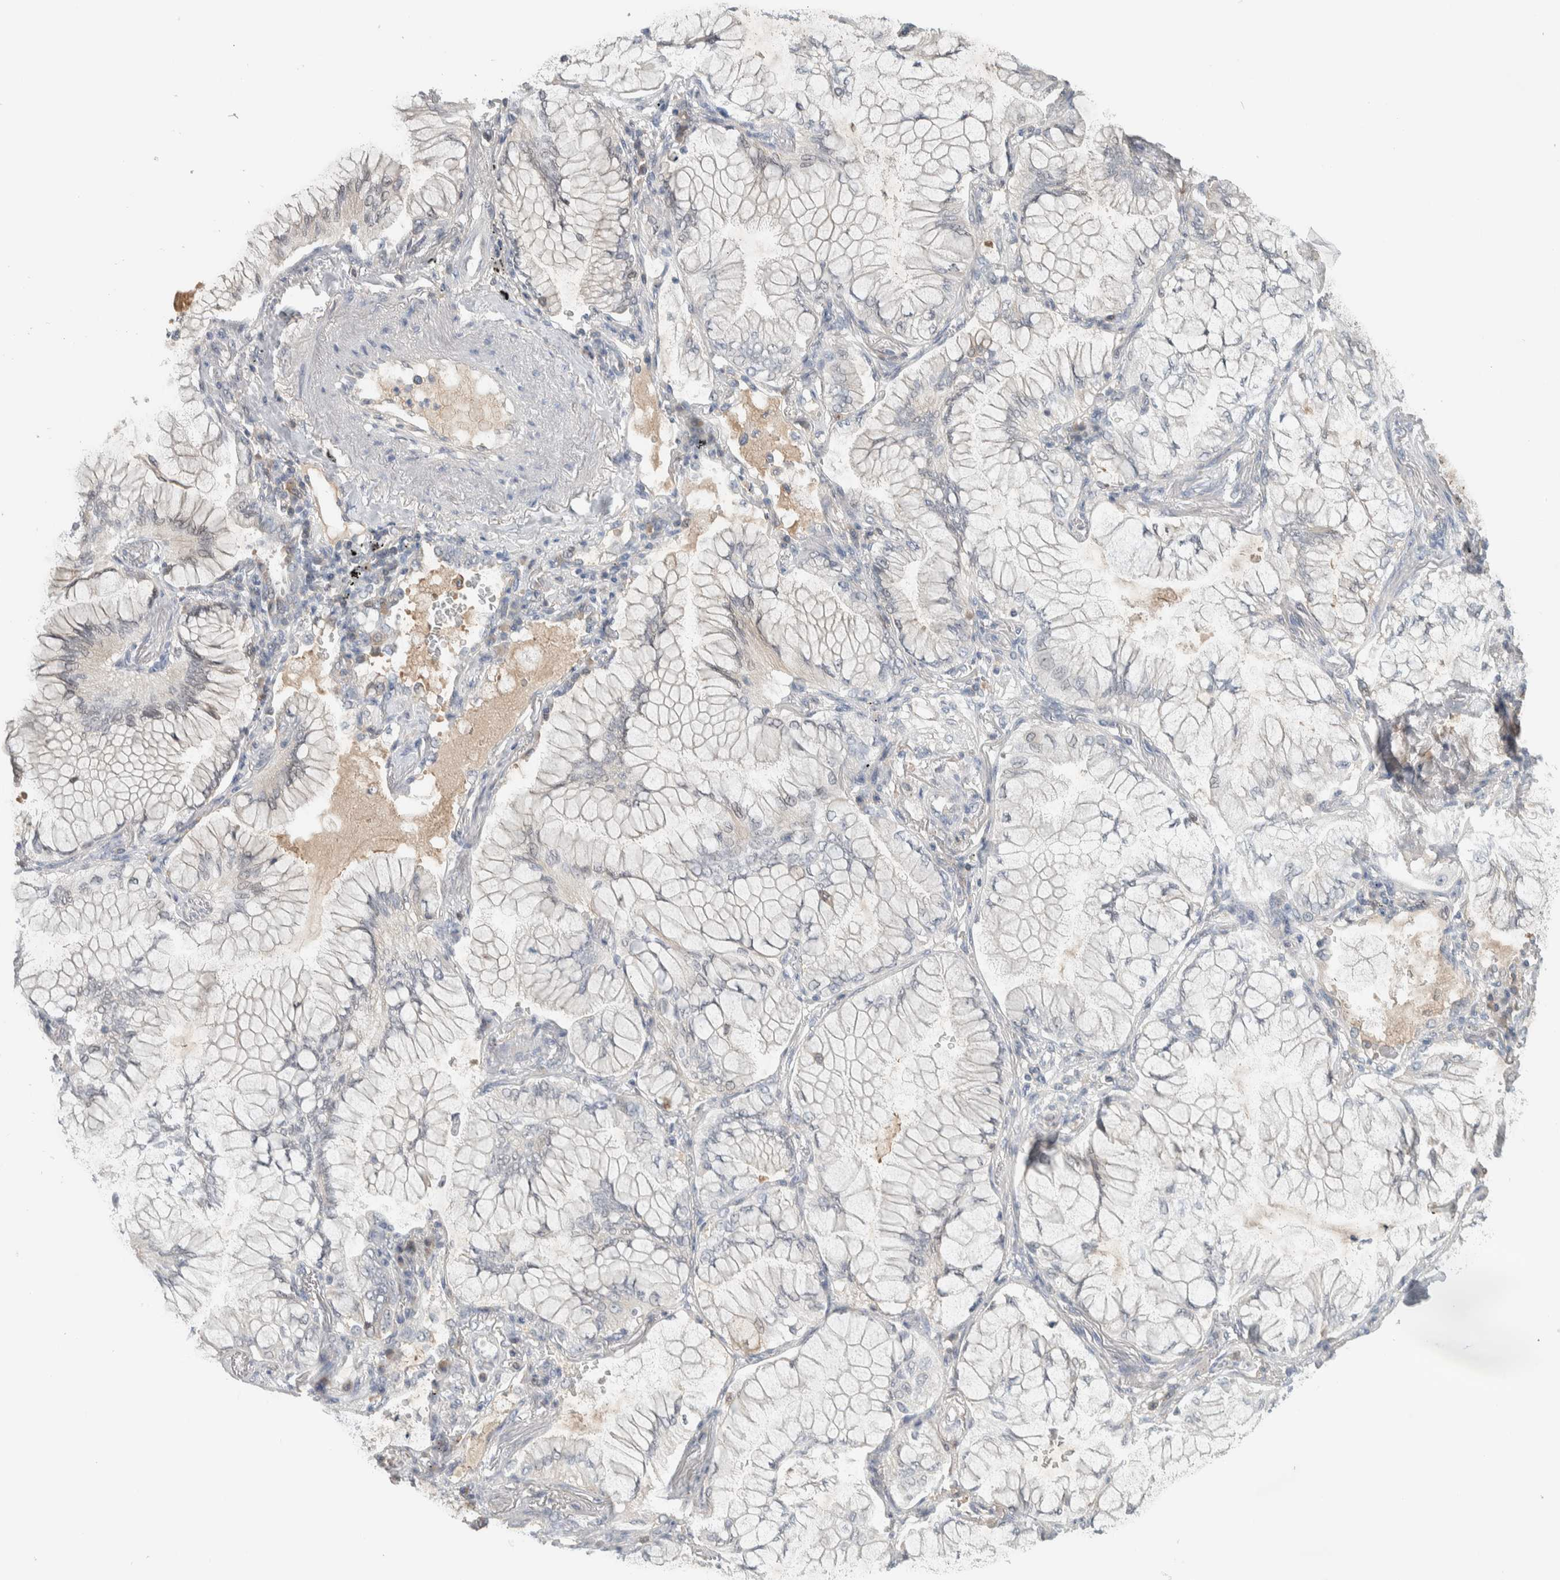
{"staining": {"intensity": "negative", "quantity": "none", "location": "none"}, "tissue": "lung cancer", "cell_type": "Tumor cells", "image_type": "cancer", "snomed": [{"axis": "morphology", "description": "Adenocarcinoma, NOS"}, {"axis": "topography", "description": "Lung"}], "caption": "This is an IHC micrograph of human lung cancer. There is no positivity in tumor cells.", "gene": "DEPTOR", "patient": {"sex": "female", "age": 70}}